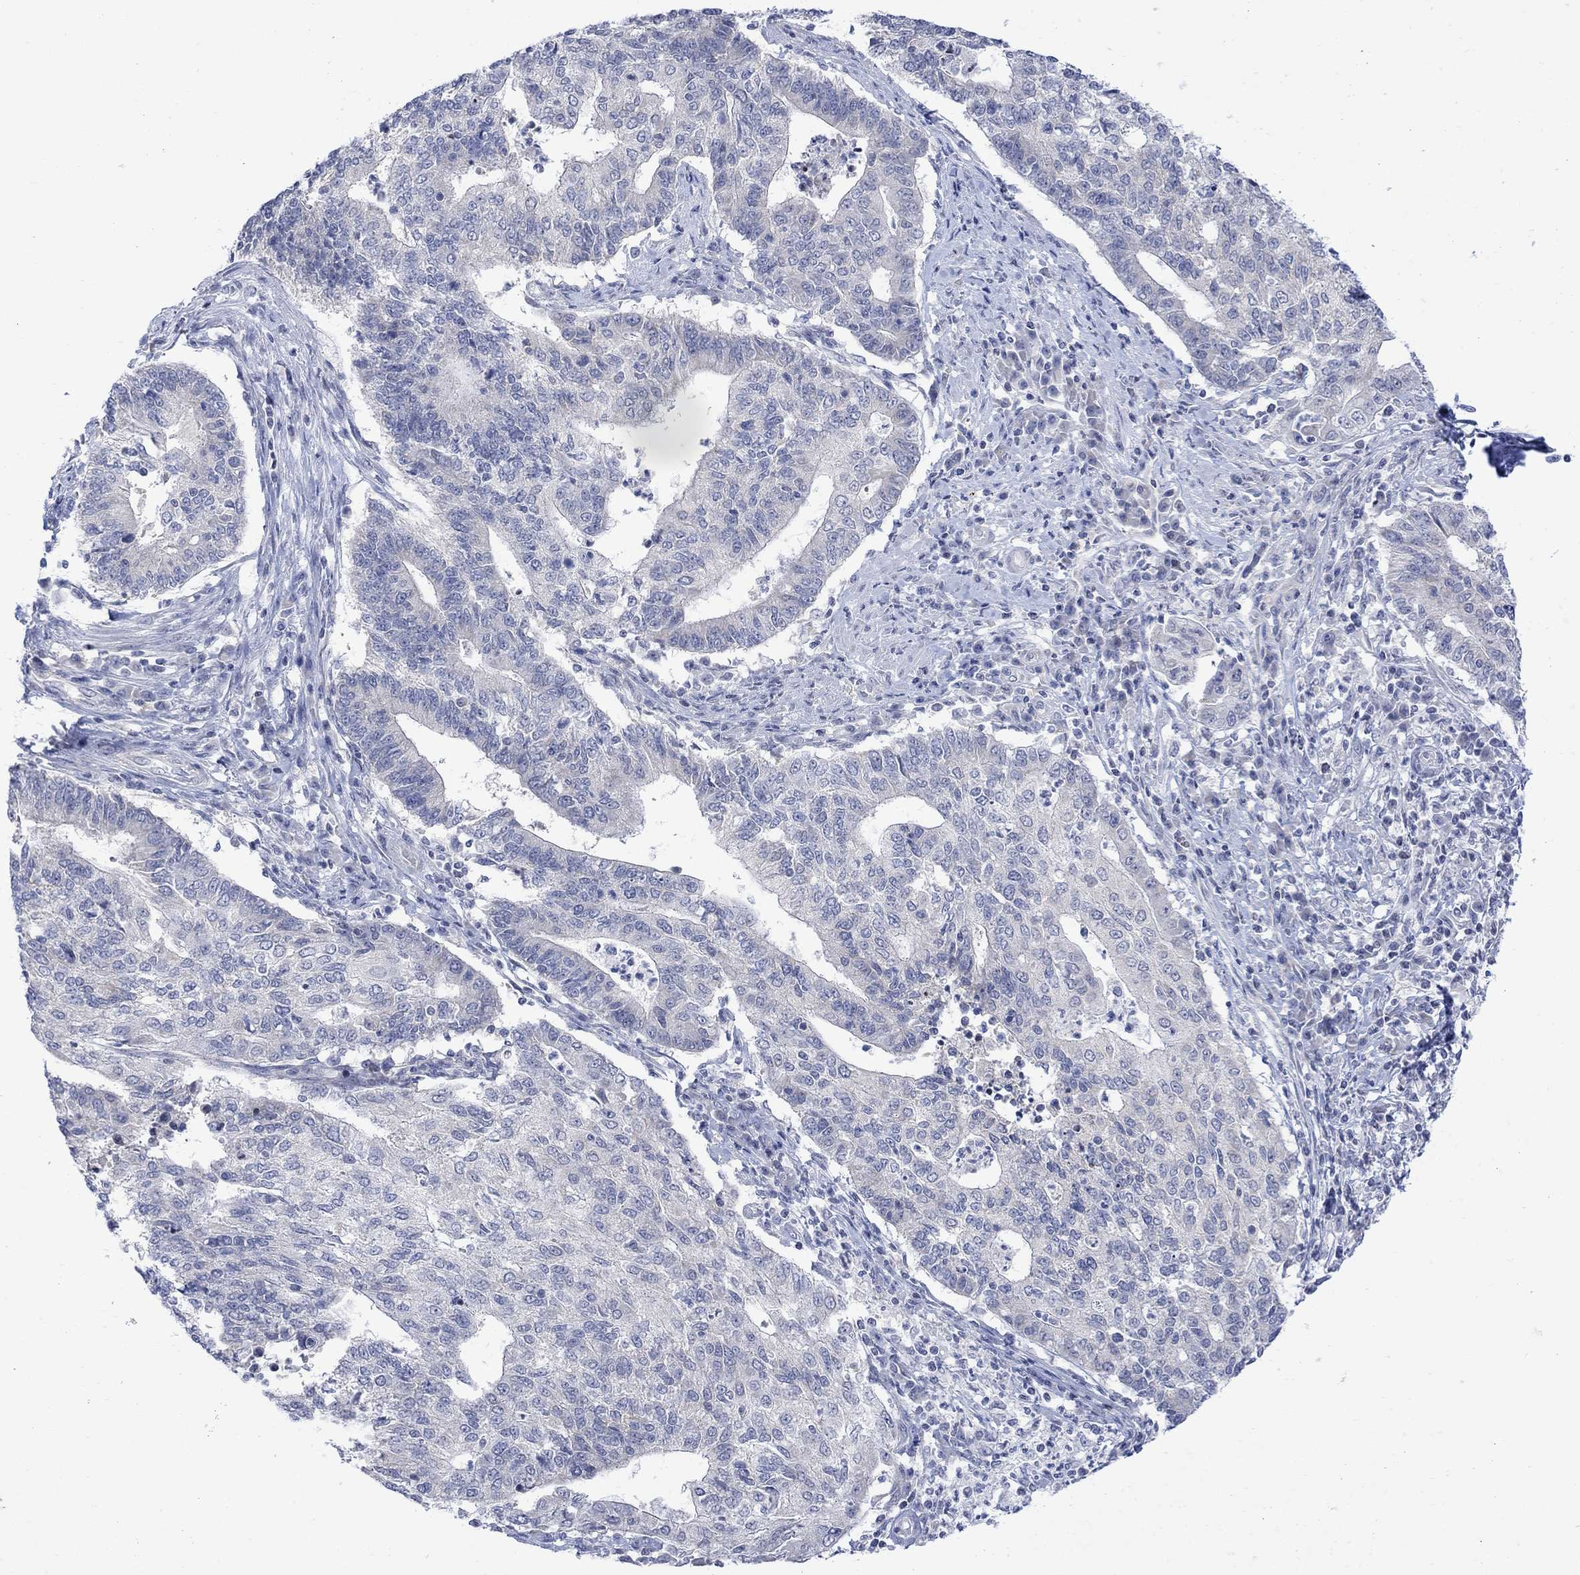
{"staining": {"intensity": "negative", "quantity": "none", "location": "none"}, "tissue": "endometrial cancer", "cell_type": "Tumor cells", "image_type": "cancer", "snomed": [{"axis": "morphology", "description": "Adenocarcinoma, NOS"}, {"axis": "topography", "description": "Uterus"}, {"axis": "topography", "description": "Endometrium"}], "caption": "Adenocarcinoma (endometrial) was stained to show a protein in brown. There is no significant positivity in tumor cells.", "gene": "DCX", "patient": {"sex": "female", "age": 54}}